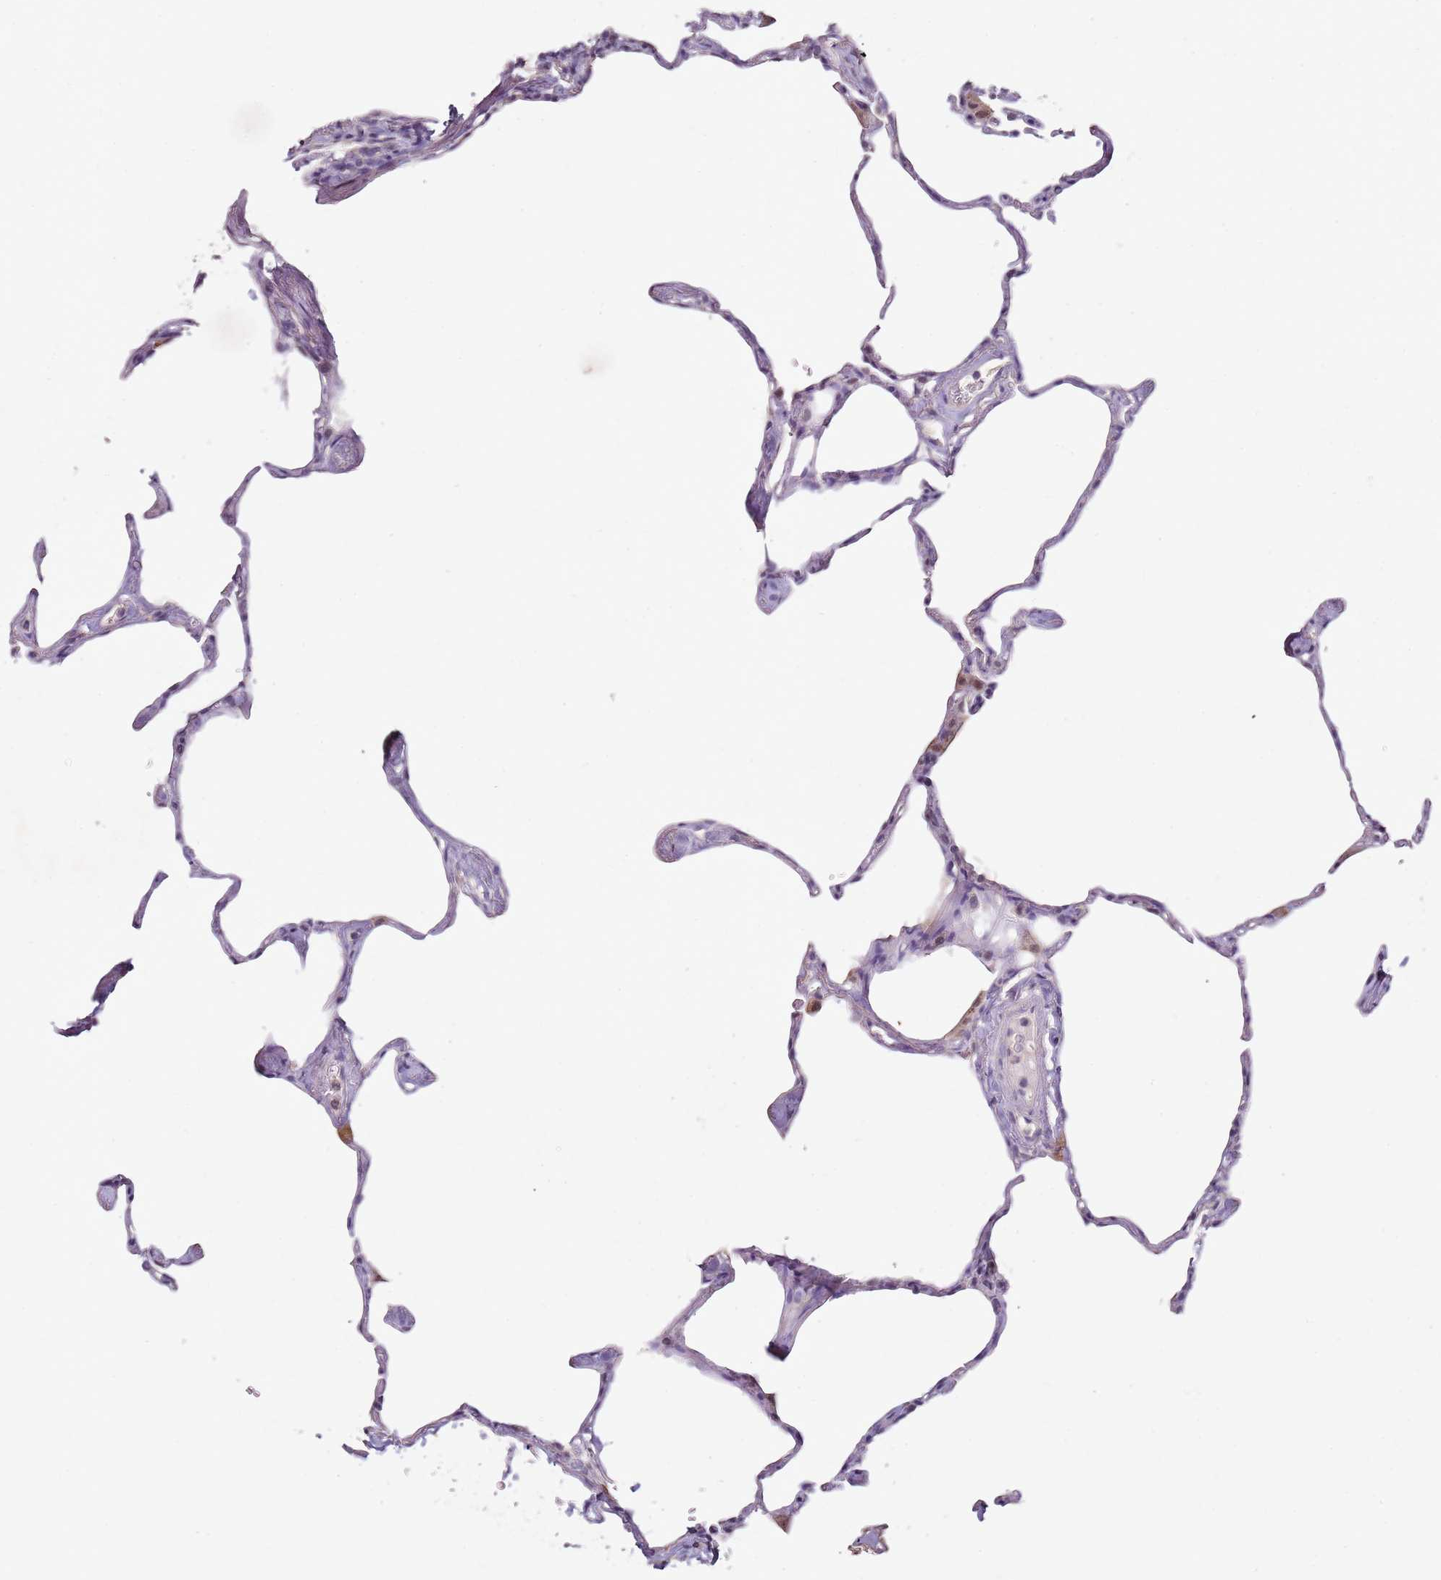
{"staining": {"intensity": "negative", "quantity": "none", "location": "none"}, "tissue": "lung", "cell_type": "Alveolar cells", "image_type": "normal", "snomed": [{"axis": "morphology", "description": "Normal tissue, NOS"}, {"axis": "topography", "description": "Lung"}], "caption": "This histopathology image is of benign lung stained with immunohistochemistry (IHC) to label a protein in brown with the nuclei are counter-stained blue. There is no expression in alveolar cells. (Stains: DAB immunohistochemistry (IHC) with hematoxylin counter stain, Microscopy: brightfield microscopy at high magnification).", "gene": "MDH1", "patient": {"sex": "male", "age": 65}}